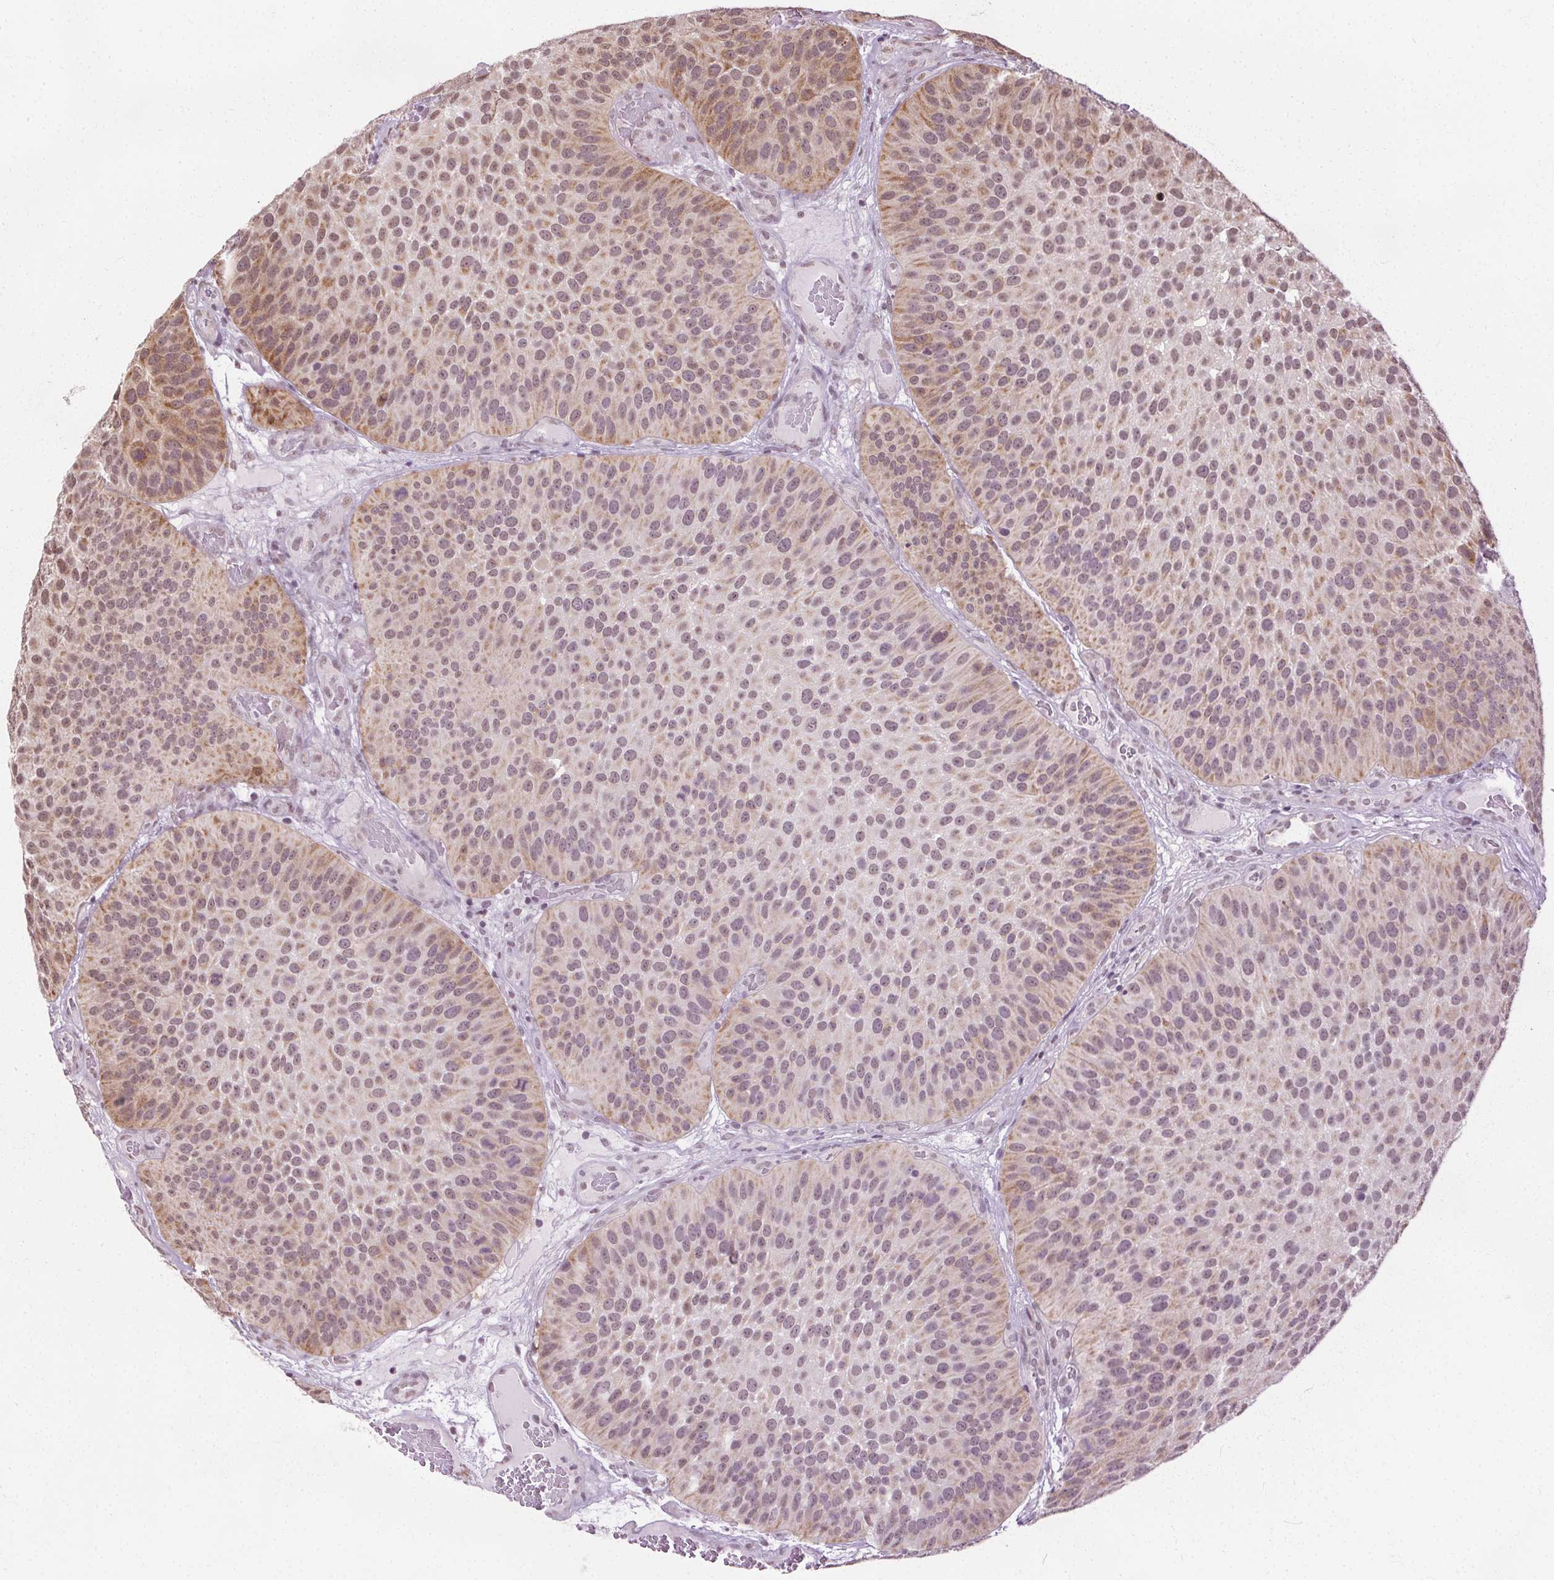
{"staining": {"intensity": "moderate", "quantity": "25%-75%", "location": "cytoplasmic/membranous"}, "tissue": "urothelial cancer", "cell_type": "Tumor cells", "image_type": "cancer", "snomed": [{"axis": "morphology", "description": "Urothelial carcinoma, Low grade"}, {"axis": "topography", "description": "Urinary bladder"}], "caption": "Moderate cytoplasmic/membranous positivity is identified in approximately 25%-75% of tumor cells in low-grade urothelial carcinoma.", "gene": "CEBPA", "patient": {"sex": "male", "age": 76}}